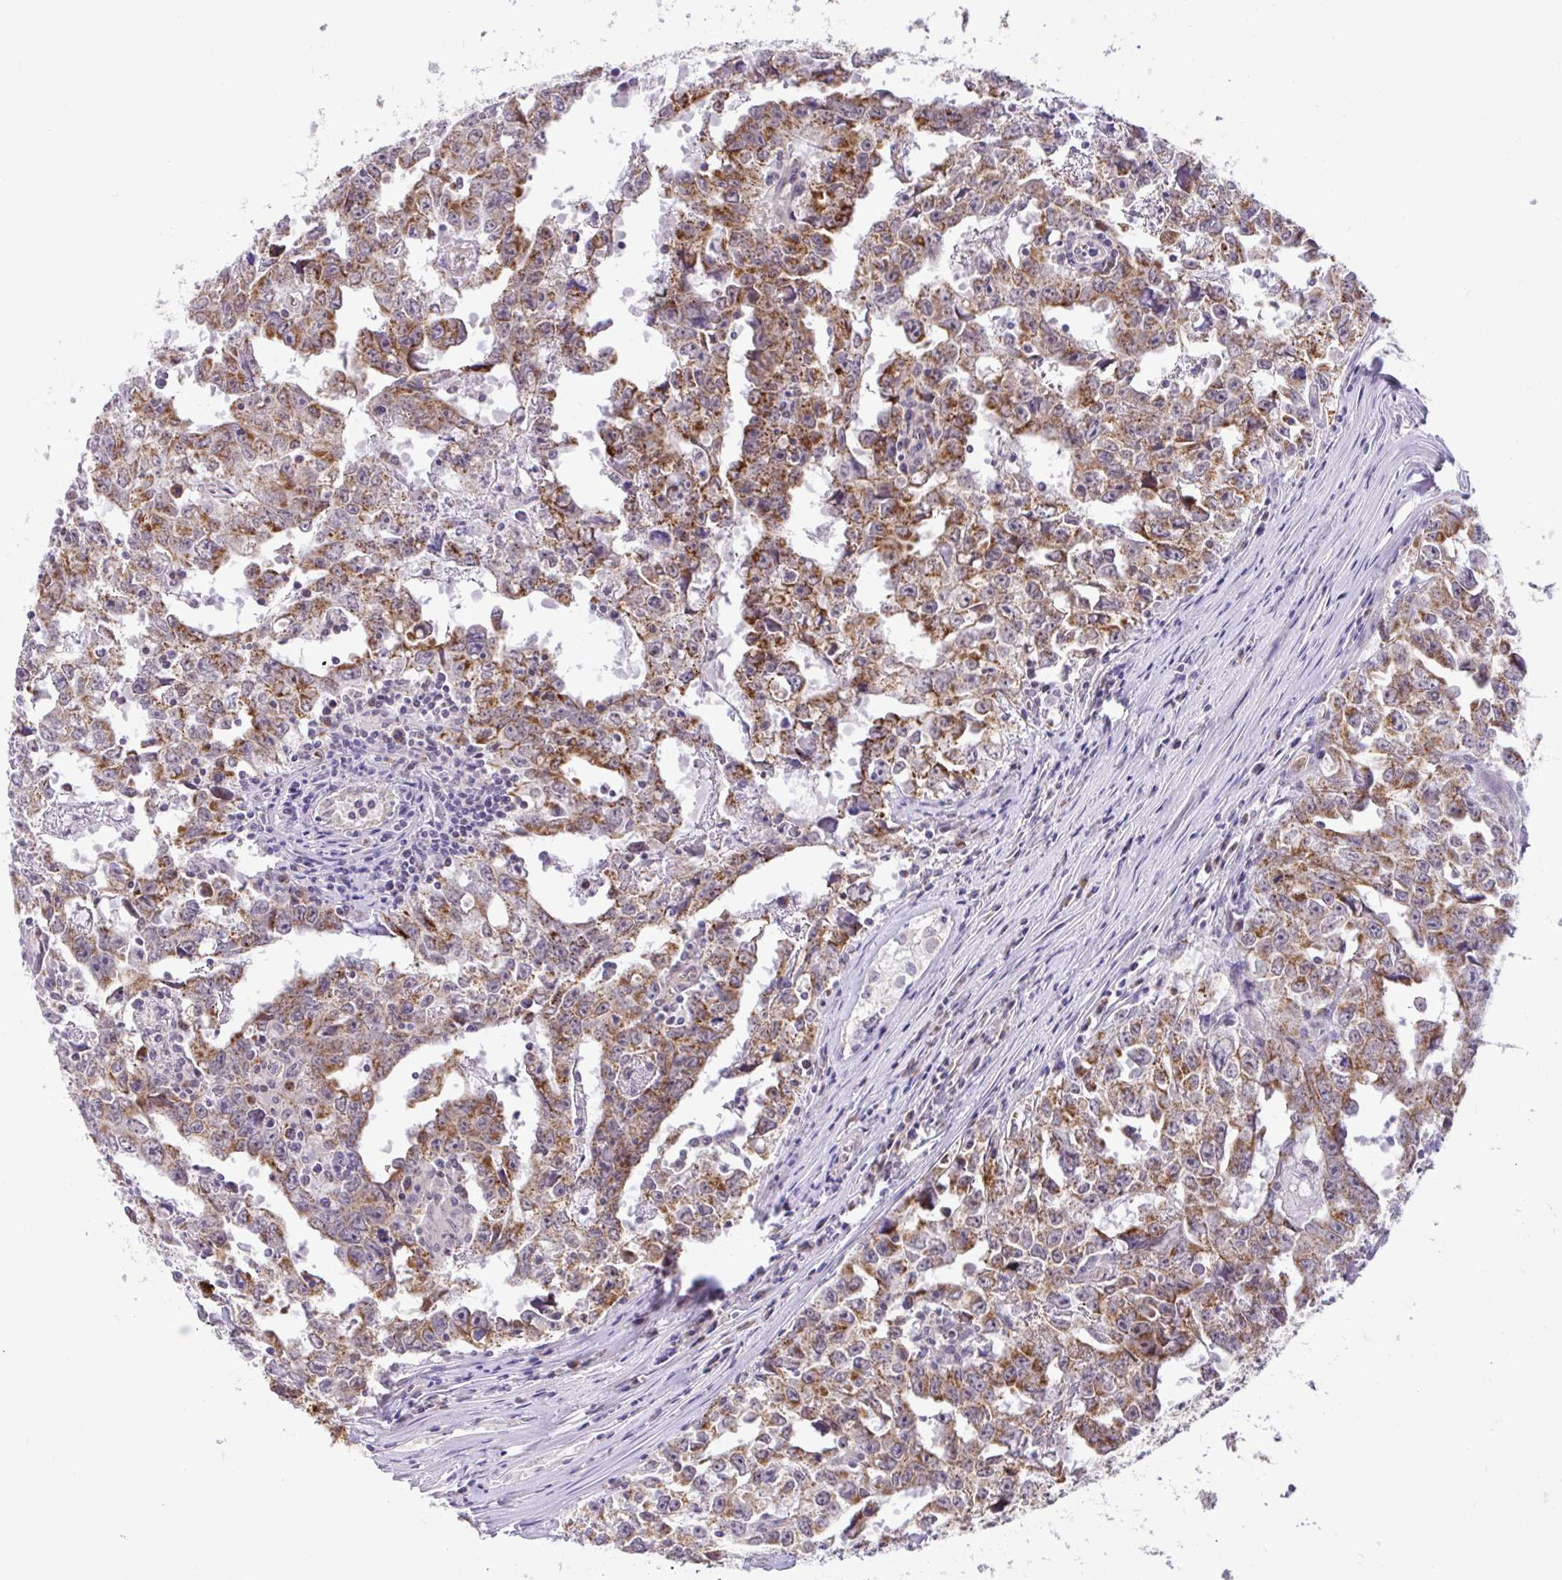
{"staining": {"intensity": "moderate", "quantity": ">75%", "location": "cytoplasmic/membranous"}, "tissue": "testis cancer", "cell_type": "Tumor cells", "image_type": "cancer", "snomed": [{"axis": "morphology", "description": "Carcinoma, Embryonal, NOS"}, {"axis": "topography", "description": "Testis"}], "caption": "Testis embryonal carcinoma tissue reveals moderate cytoplasmic/membranous positivity in about >75% of tumor cells, visualized by immunohistochemistry.", "gene": "PYCR2", "patient": {"sex": "male", "age": 22}}